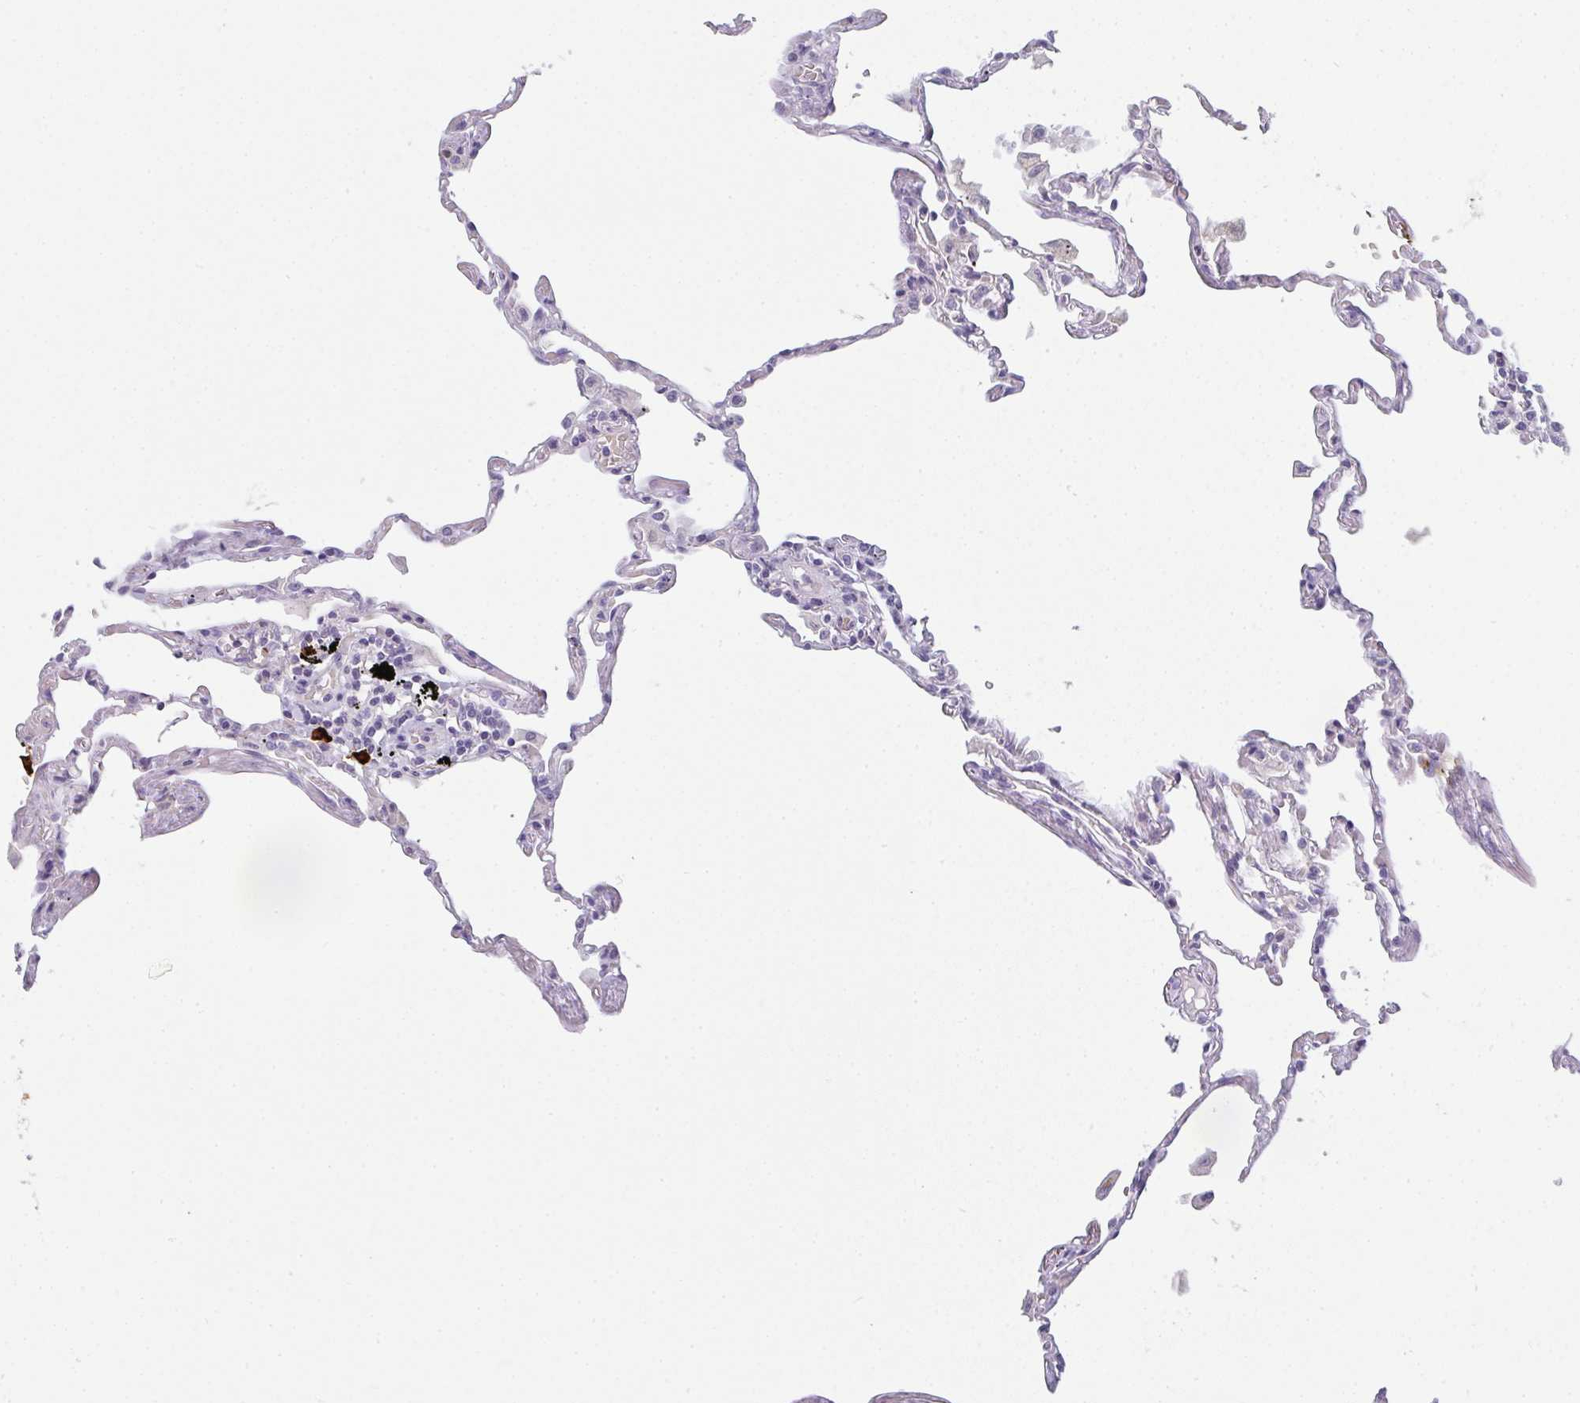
{"staining": {"intensity": "negative", "quantity": "none", "location": "none"}, "tissue": "lung", "cell_type": "Alveolar cells", "image_type": "normal", "snomed": [{"axis": "morphology", "description": "Normal tissue, NOS"}, {"axis": "topography", "description": "Lung"}], "caption": "An immunohistochemistry micrograph of benign lung is shown. There is no staining in alveolar cells of lung.", "gene": "CACNA1S", "patient": {"sex": "female", "age": 67}}